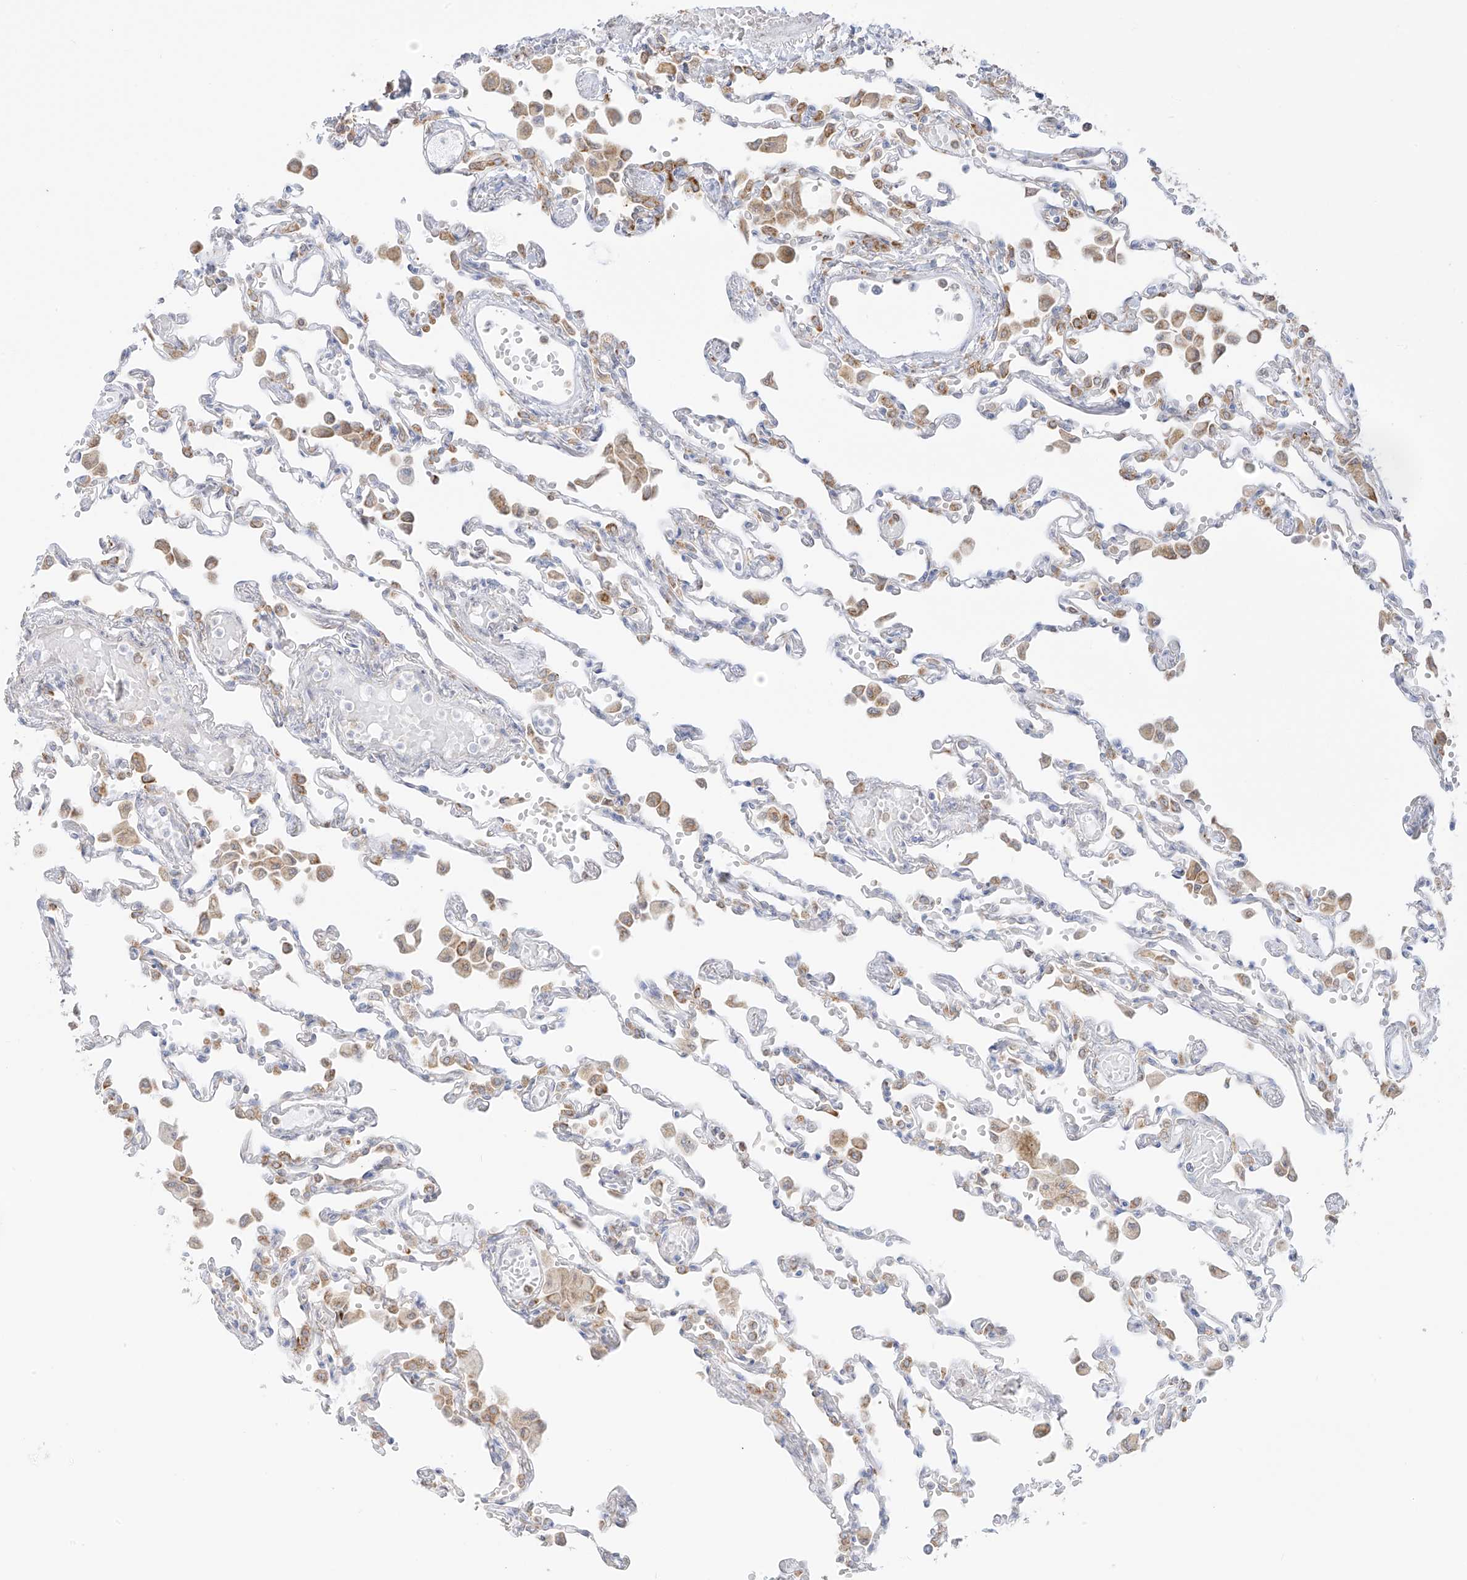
{"staining": {"intensity": "negative", "quantity": "none", "location": "none"}, "tissue": "lung", "cell_type": "Alveolar cells", "image_type": "normal", "snomed": [{"axis": "morphology", "description": "Normal tissue, NOS"}, {"axis": "topography", "description": "Bronchus"}, {"axis": "topography", "description": "Lung"}], "caption": "This is an immunohistochemistry (IHC) histopathology image of benign human lung. There is no positivity in alveolar cells.", "gene": "LRRC59", "patient": {"sex": "female", "age": 49}}